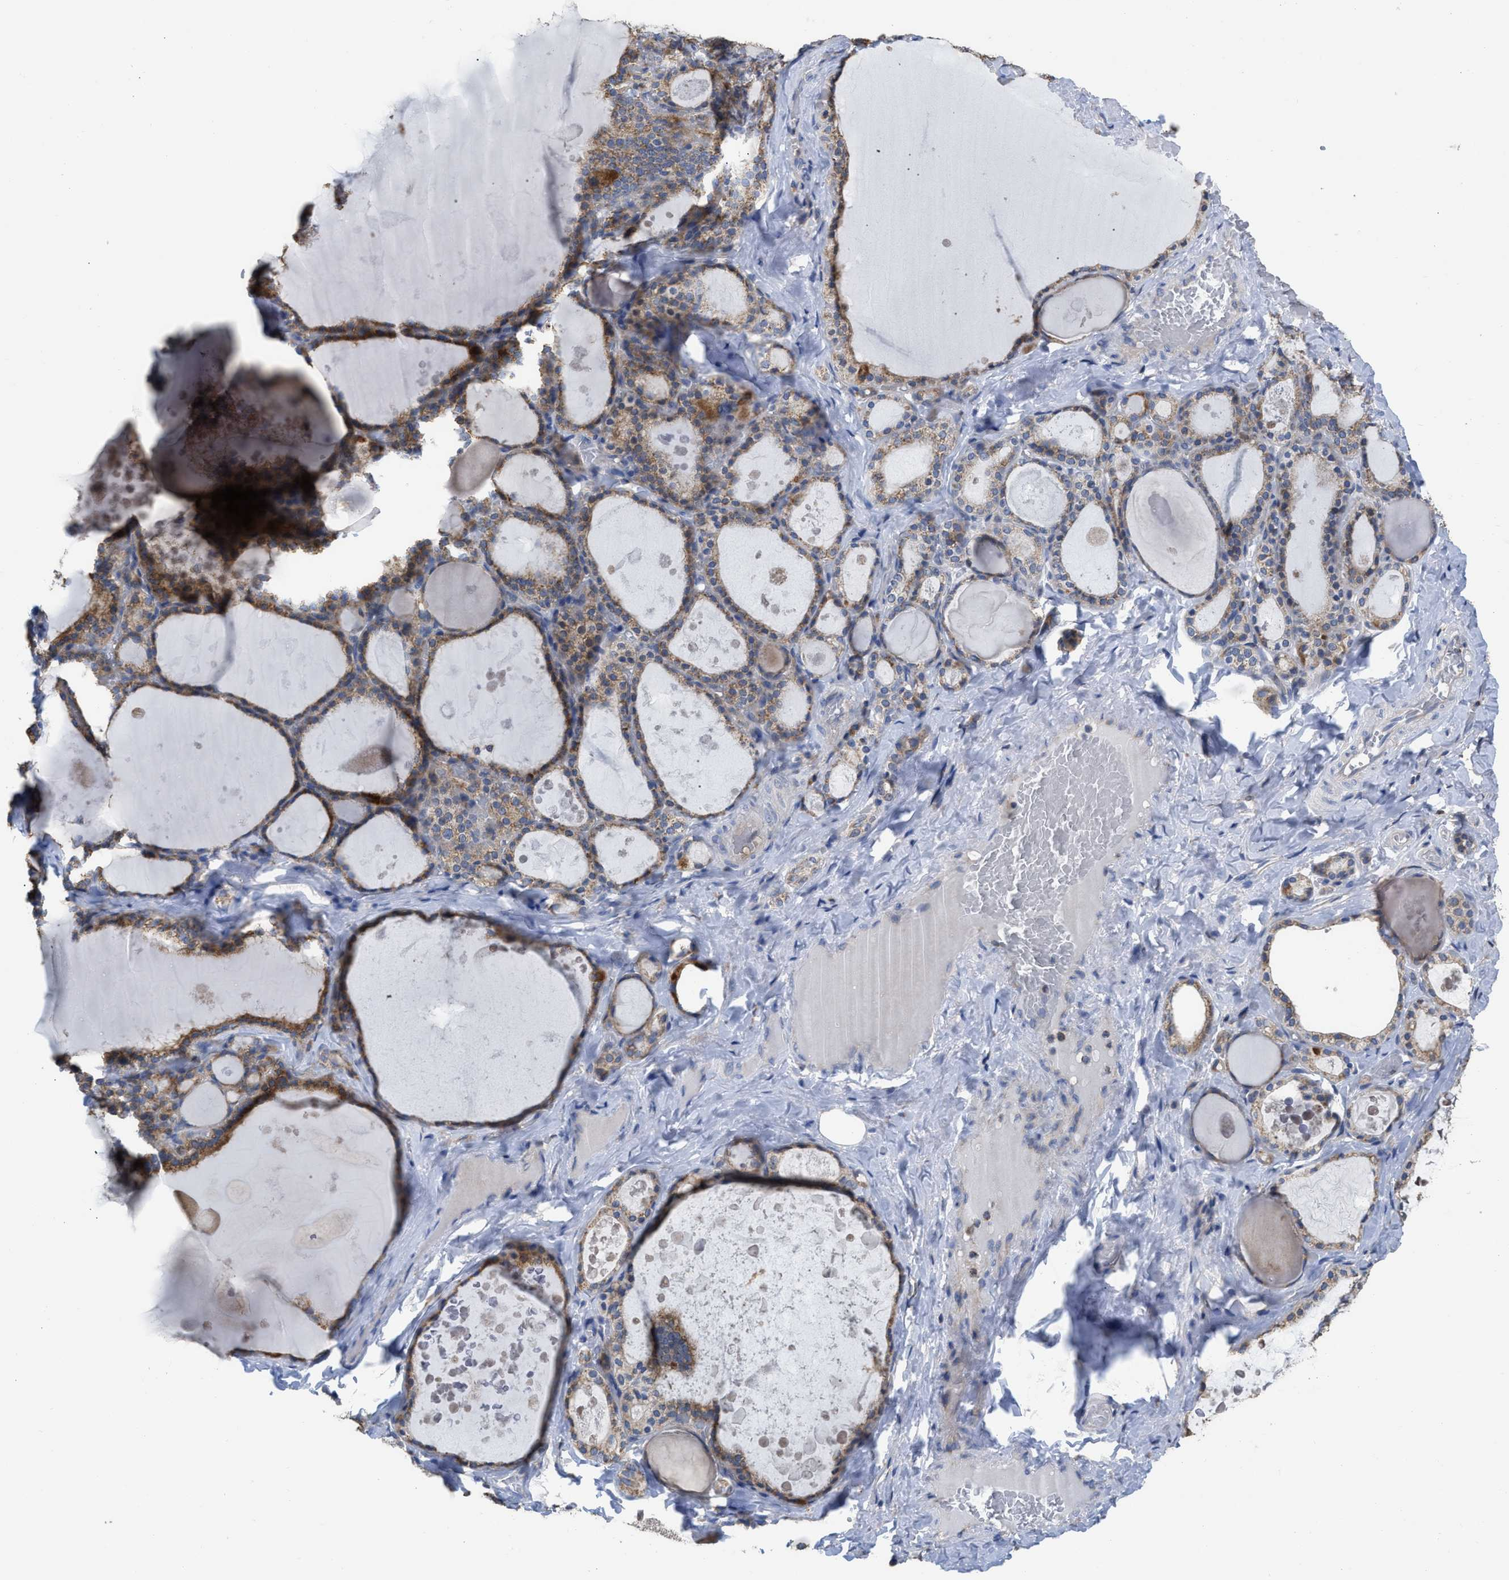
{"staining": {"intensity": "moderate", "quantity": ">75%", "location": "cytoplasmic/membranous"}, "tissue": "thyroid gland", "cell_type": "Glandular cells", "image_type": "normal", "snomed": [{"axis": "morphology", "description": "Normal tissue, NOS"}, {"axis": "topography", "description": "Thyroid gland"}], "caption": "Immunohistochemical staining of unremarkable thyroid gland shows moderate cytoplasmic/membranous protein positivity in about >75% of glandular cells. The staining is performed using DAB (3,3'-diaminobenzidine) brown chromogen to label protein expression. The nuclei are counter-stained blue using hematoxylin.", "gene": "AK2", "patient": {"sex": "male", "age": 56}}